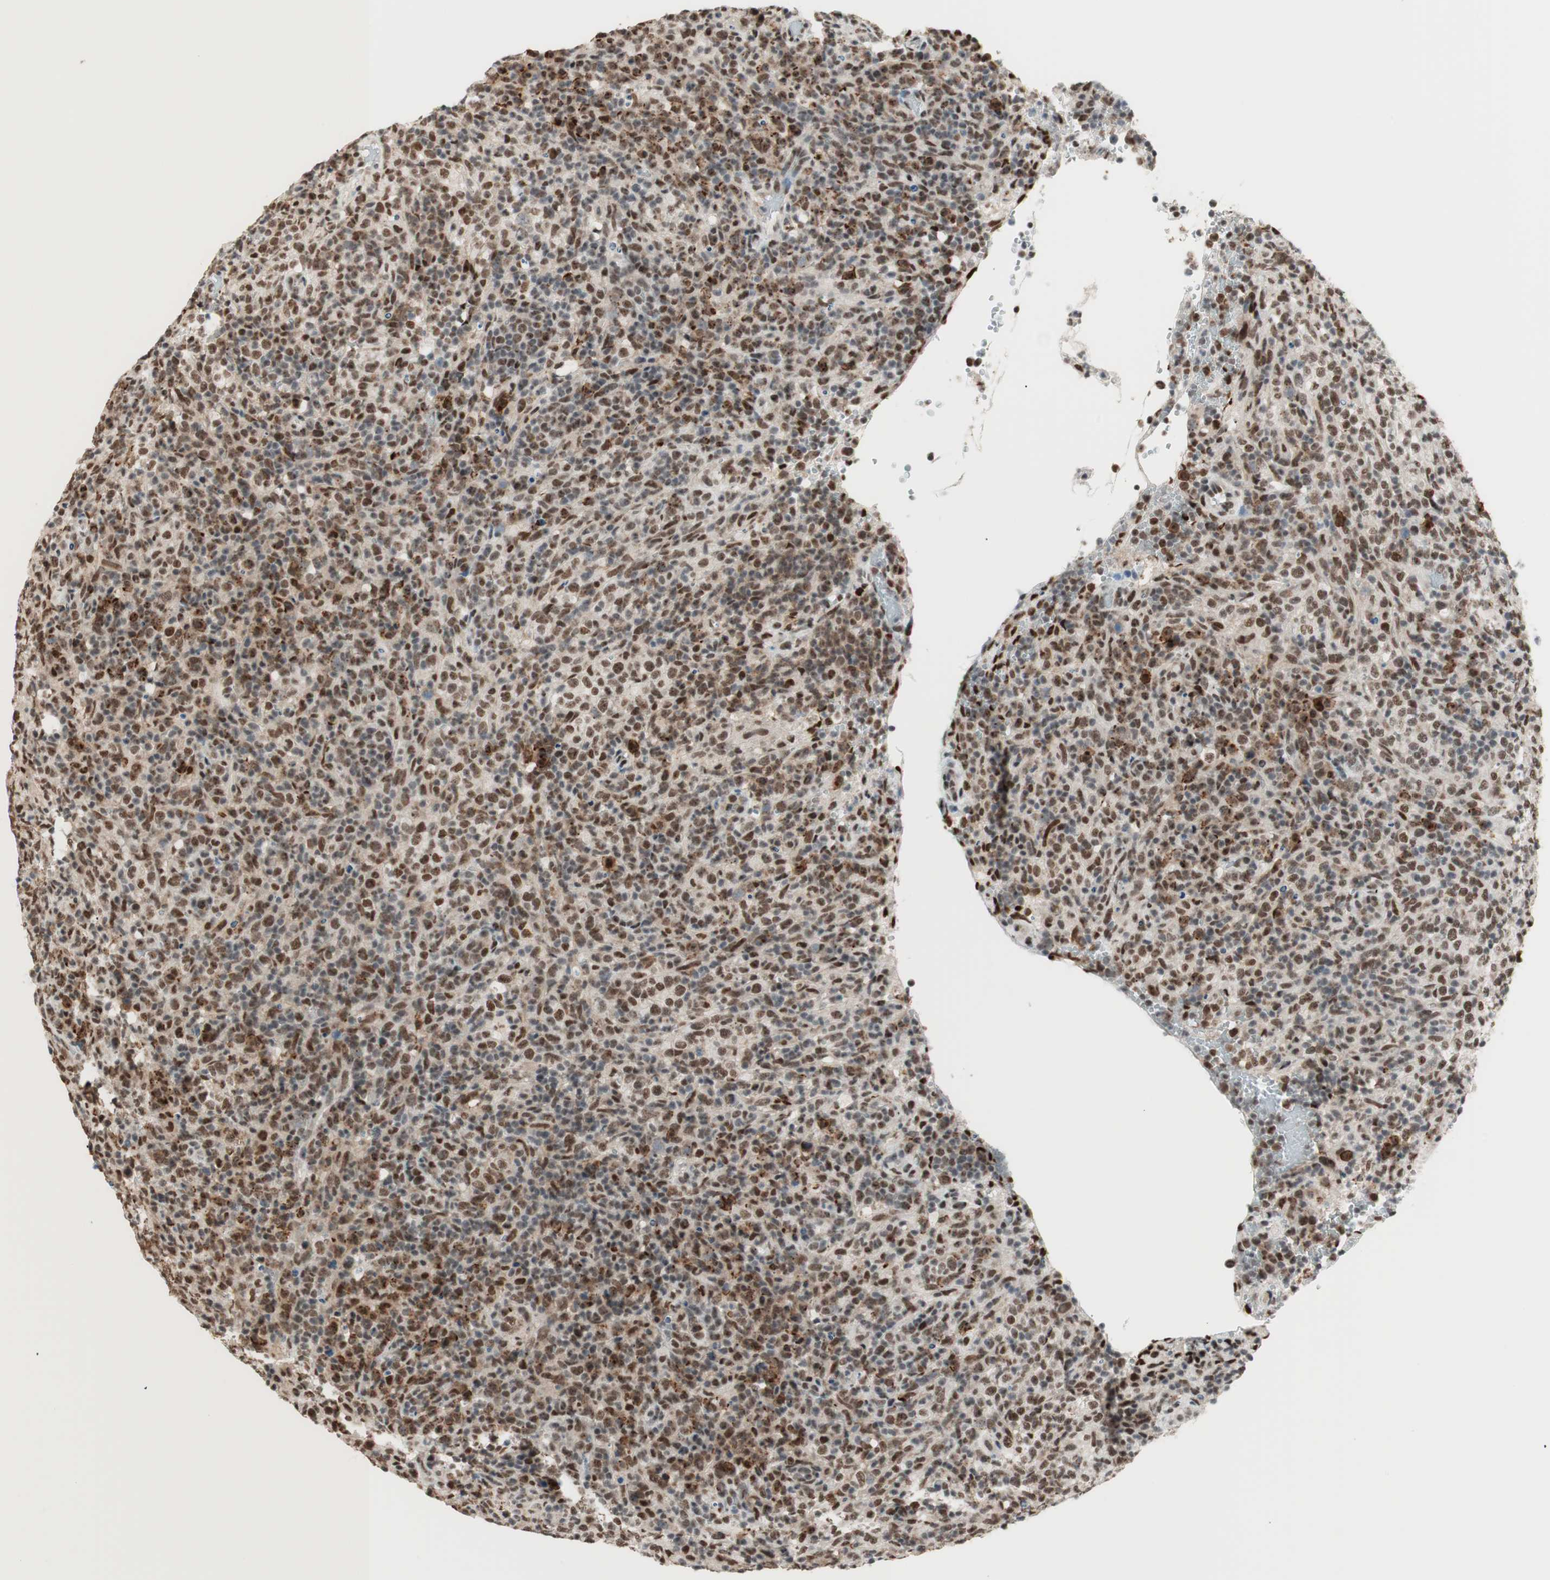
{"staining": {"intensity": "strong", "quantity": "25%-75%", "location": "nuclear"}, "tissue": "lymphoma", "cell_type": "Tumor cells", "image_type": "cancer", "snomed": [{"axis": "morphology", "description": "Malignant lymphoma, non-Hodgkin's type, High grade"}, {"axis": "topography", "description": "Lymph node"}], "caption": "IHC image of lymphoma stained for a protein (brown), which exhibits high levels of strong nuclear expression in approximately 25%-75% of tumor cells.", "gene": "SMARCE1", "patient": {"sex": "female", "age": 76}}